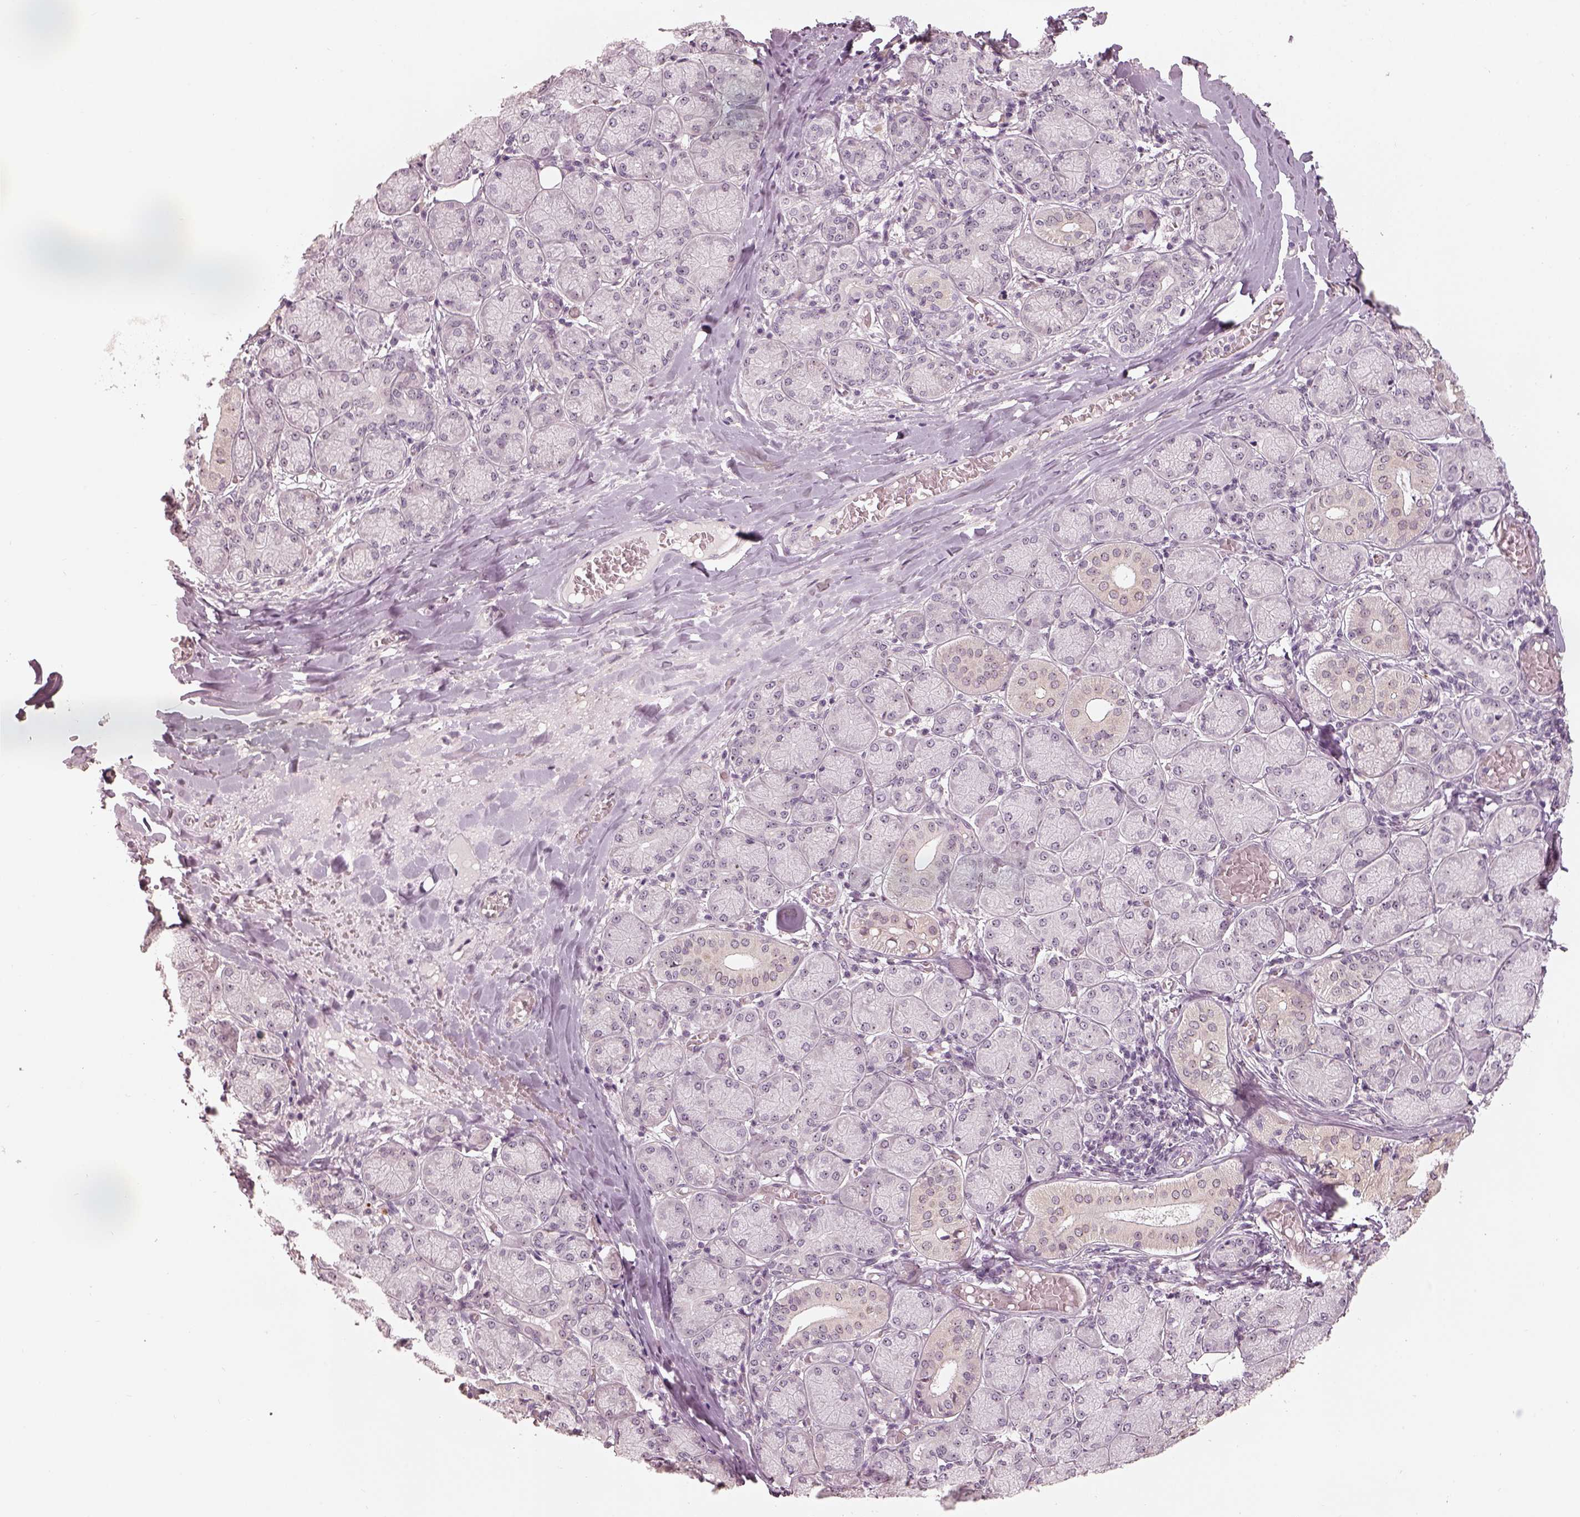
{"staining": {"intensity": "weak", "quantity": "<25%", "location": "cytoplasmic/membranous"}, "tissue": "salivary gland", "cell_type": "Glandular cells", "image_type": "normal", "snomed": [{"axis": "morphology", "description": "Normal tissue, NOS"}, {"axis": "topography", "description": "Salivary gland"}, {"axis": "topography", "description": "Peripheral nerve tissue"}], "caption": "The immunohistochemistry photomicrograph has no significant staining in glandular cells of salivary gland. (Stains: DAB (3,3'-diaminobenzidine) IHC with hematoxylin counter stain, Microscopy: brightfield microscopy at high magnification).", "gene": "CDS1", "patient": {"sex": "female", "age": 24}}